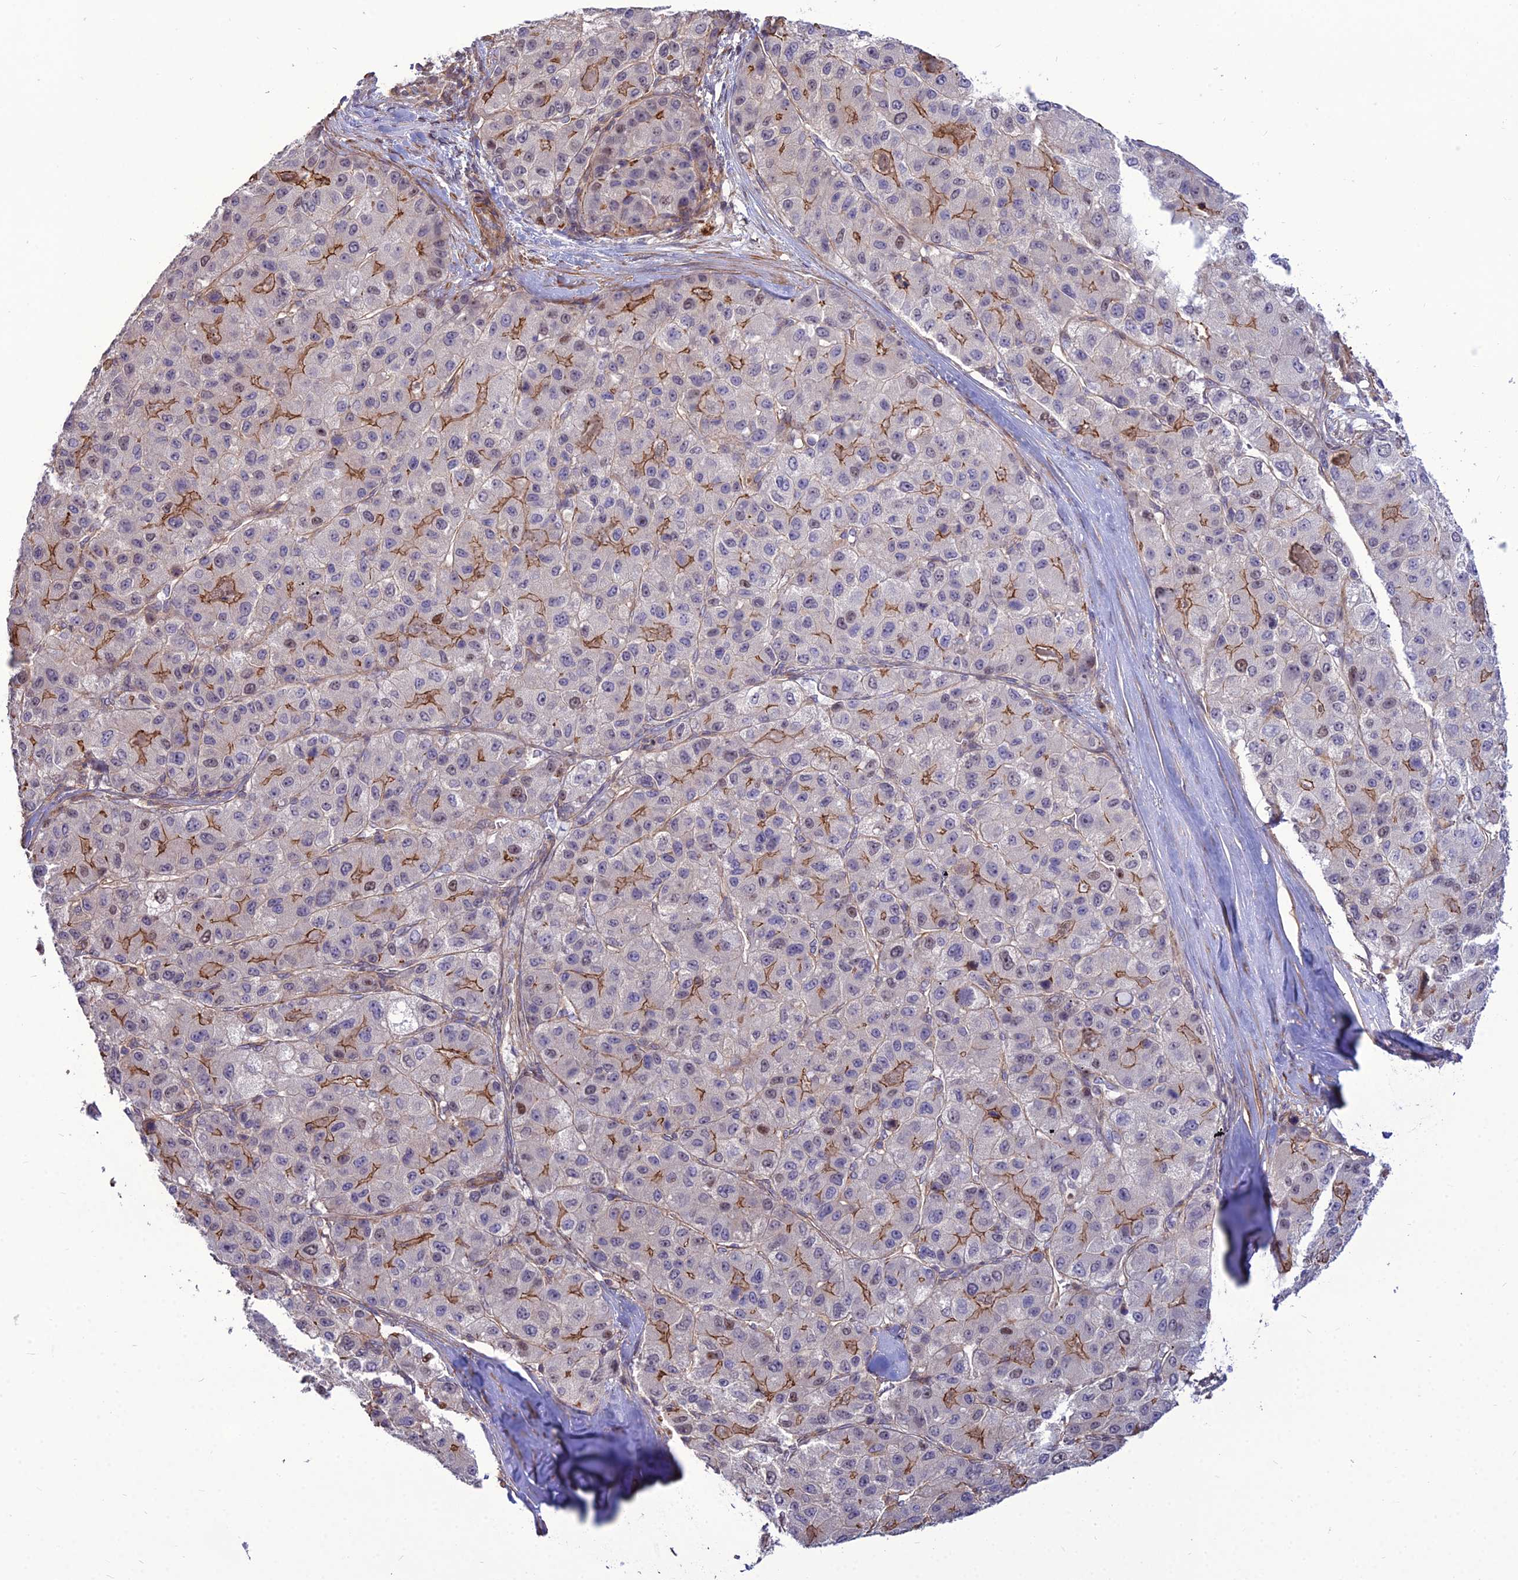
{"staining": {"intensity": "moderate", "quantity": "<25%", "location": "cytoplasmic/membranous"}, "tissue": "liver cancer", "cell_type": "Tumor cells", "image_type": "cancer", "snomed": [{"axis": "morphology", "description": "Carcinoma, Hepatocellular, NOS"}, {"axis": "topography", "description": "Liver"}], "caption": "This is an image of IHC staining of liver hepatocellular carcinoma, which shows moderate positivity in the cytoplasmic/membranous of tumor cells.", "gene": "TSPYL2", "patient": {"sex": "male", "age": 80}}